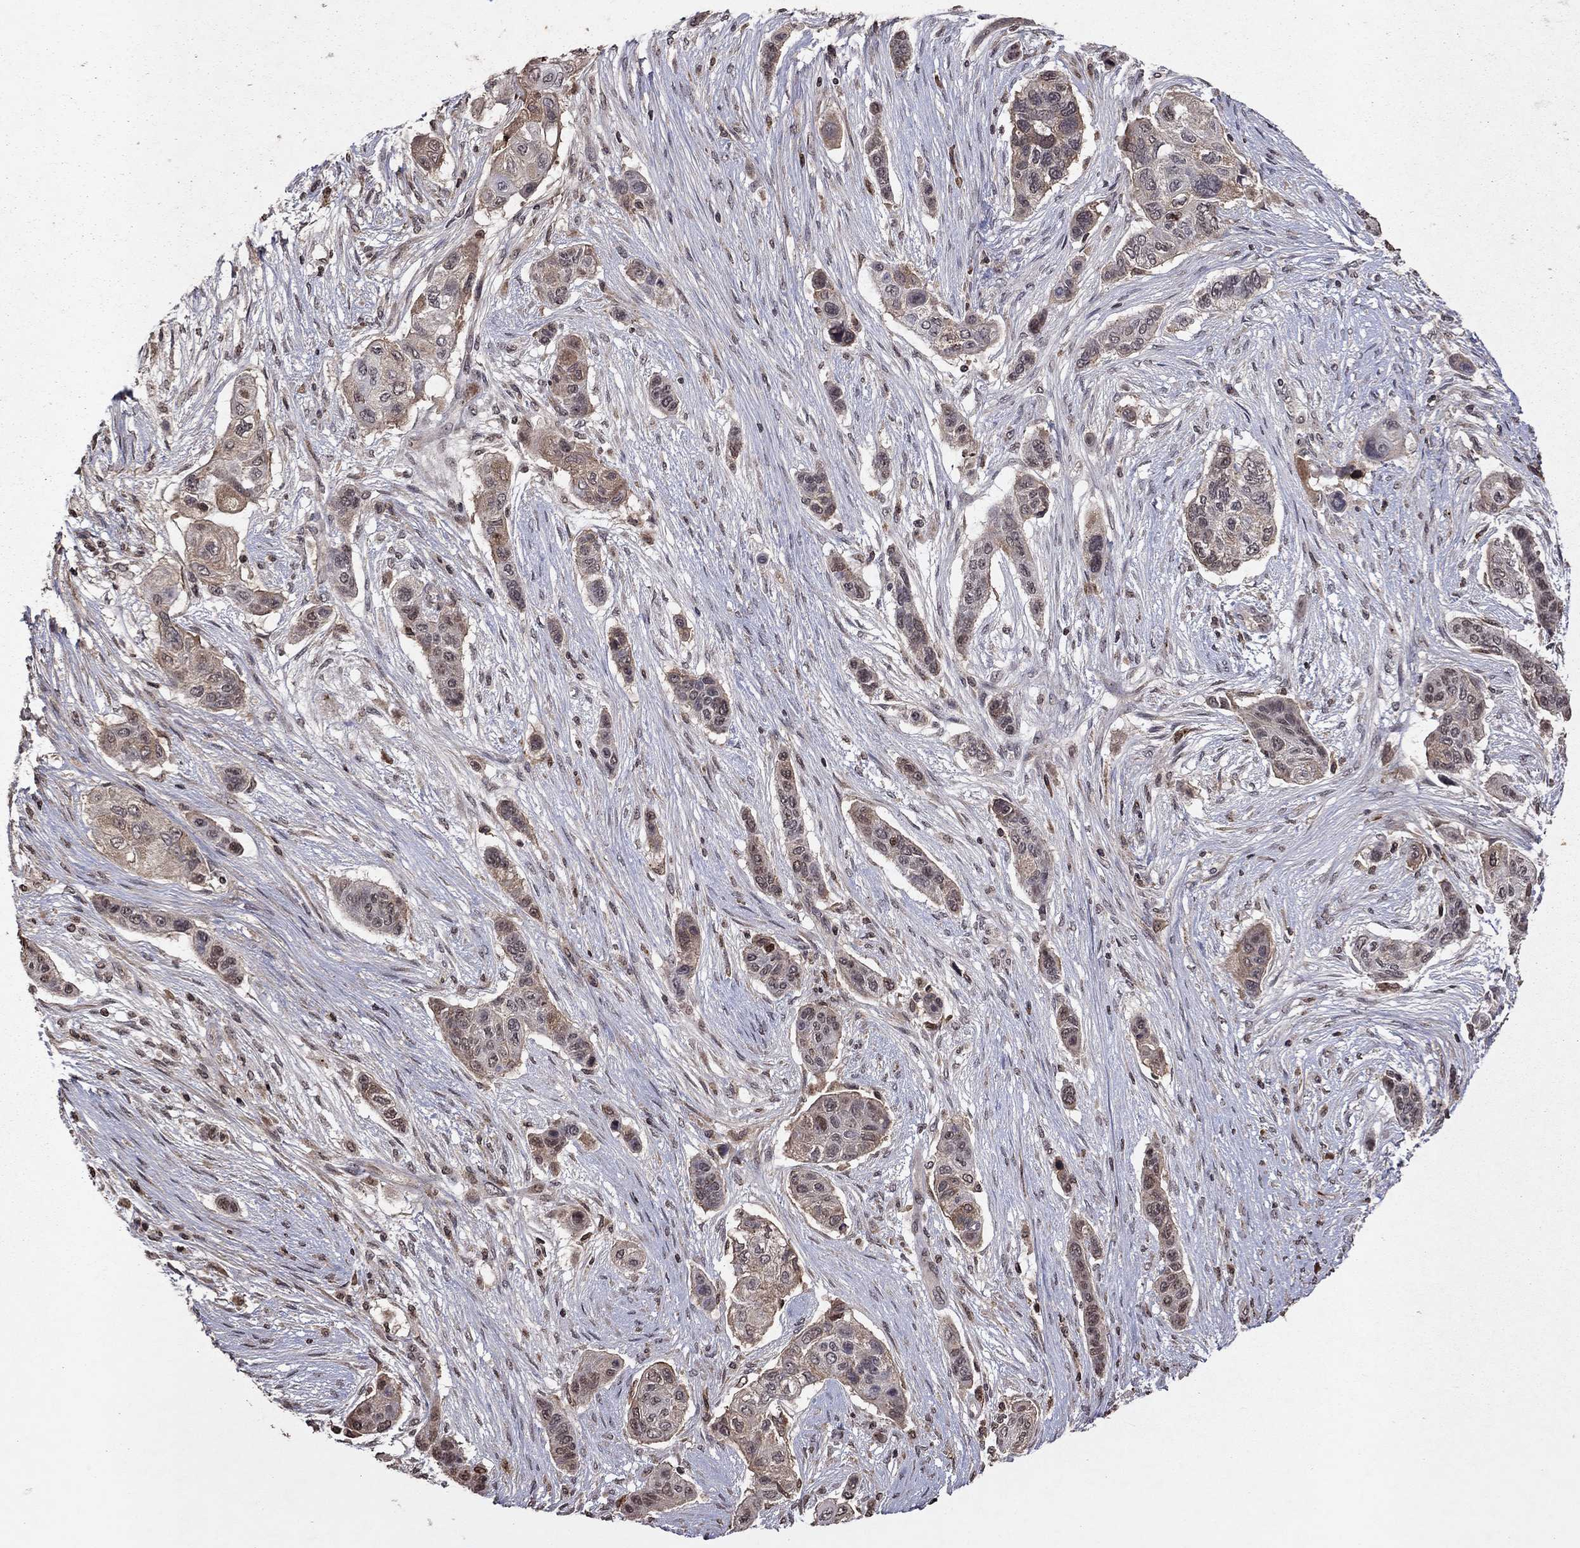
{"staining": {"intensity": "weak", "quantity": "25%-75%", "location": "cytoplasmic/membranous"}, "tissue": "lung cancer", "cell_type": "Tumor cells", "image_type": "cancer", "snomed": [{"axis": "morphology", "description": "Squamous cell carcinoma, NOS"}, {"axis": "topography", "description": "Lung"}], "caption": "Lung cancer tissue demonstrates weak cytoplasmic/membranous positivity in approximately 25%-75% of tumor cells The protein of interest is stained brown, and the nuclei are stained in blue (DAB IHC with brightfield microscopy, high magnification).", "gene": "NLGN1", "patient": {"sex": "male", "age": 69}}